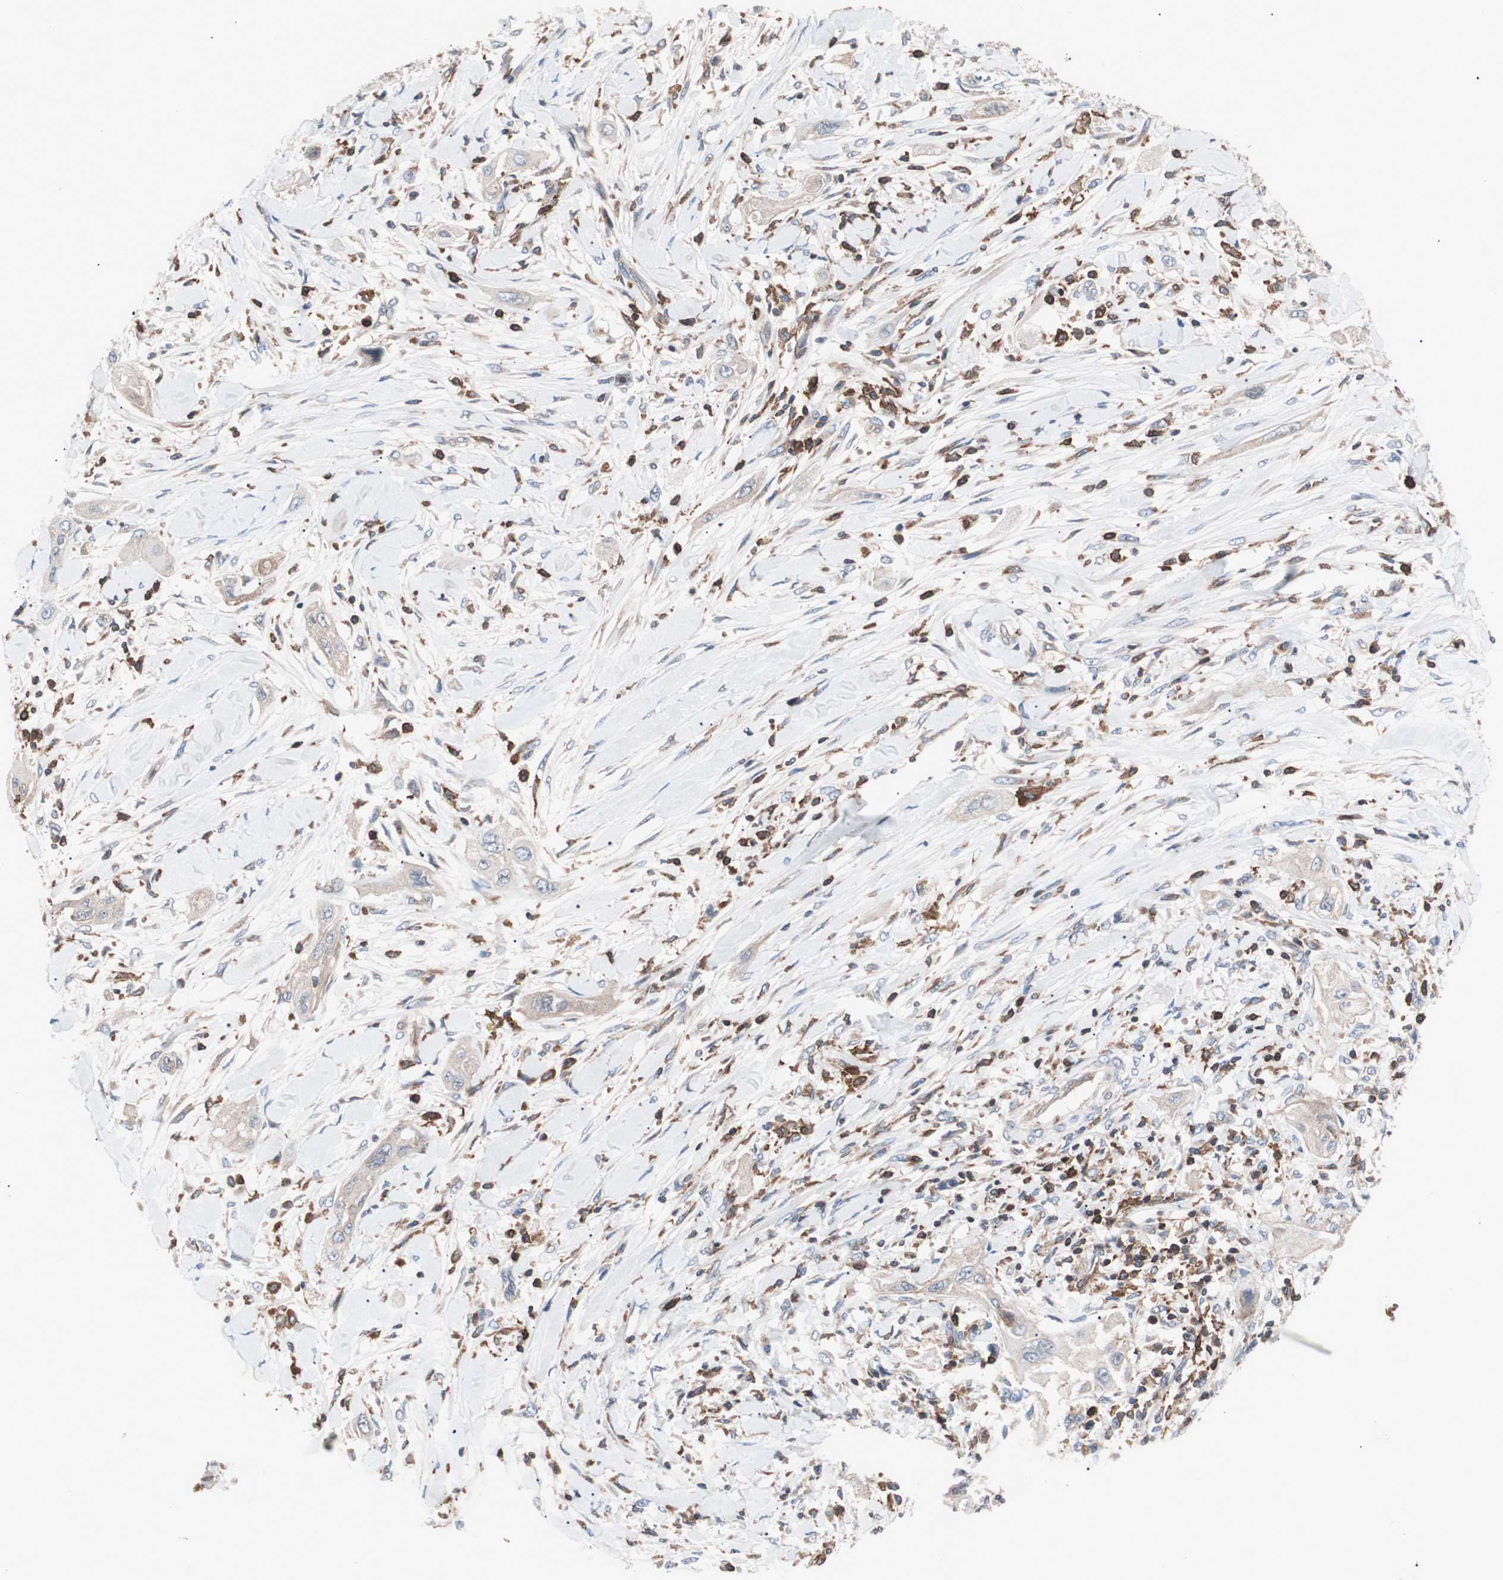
{"staining": {"intensity": "weak", "quantity": ">75%", "location": "cytoplasmic/membranous"}, "tissue": "lung cancer", "cell_type": "Tumor cells", "image_type": "cancer", "snomed": [{"axis": "morphology", "description": "Squamous cell carcinoma, NOS"}, {"axis": "topography", "description": "Lung"}], "caption": "Tumor cells exhibit low levels of weak cytoplasmic/membranous staining in approximately >75% of cells in human lung squamous cell carcinoma.", "gene": "PIK3R1", "patient": {"sex": "female", "age": 47}}